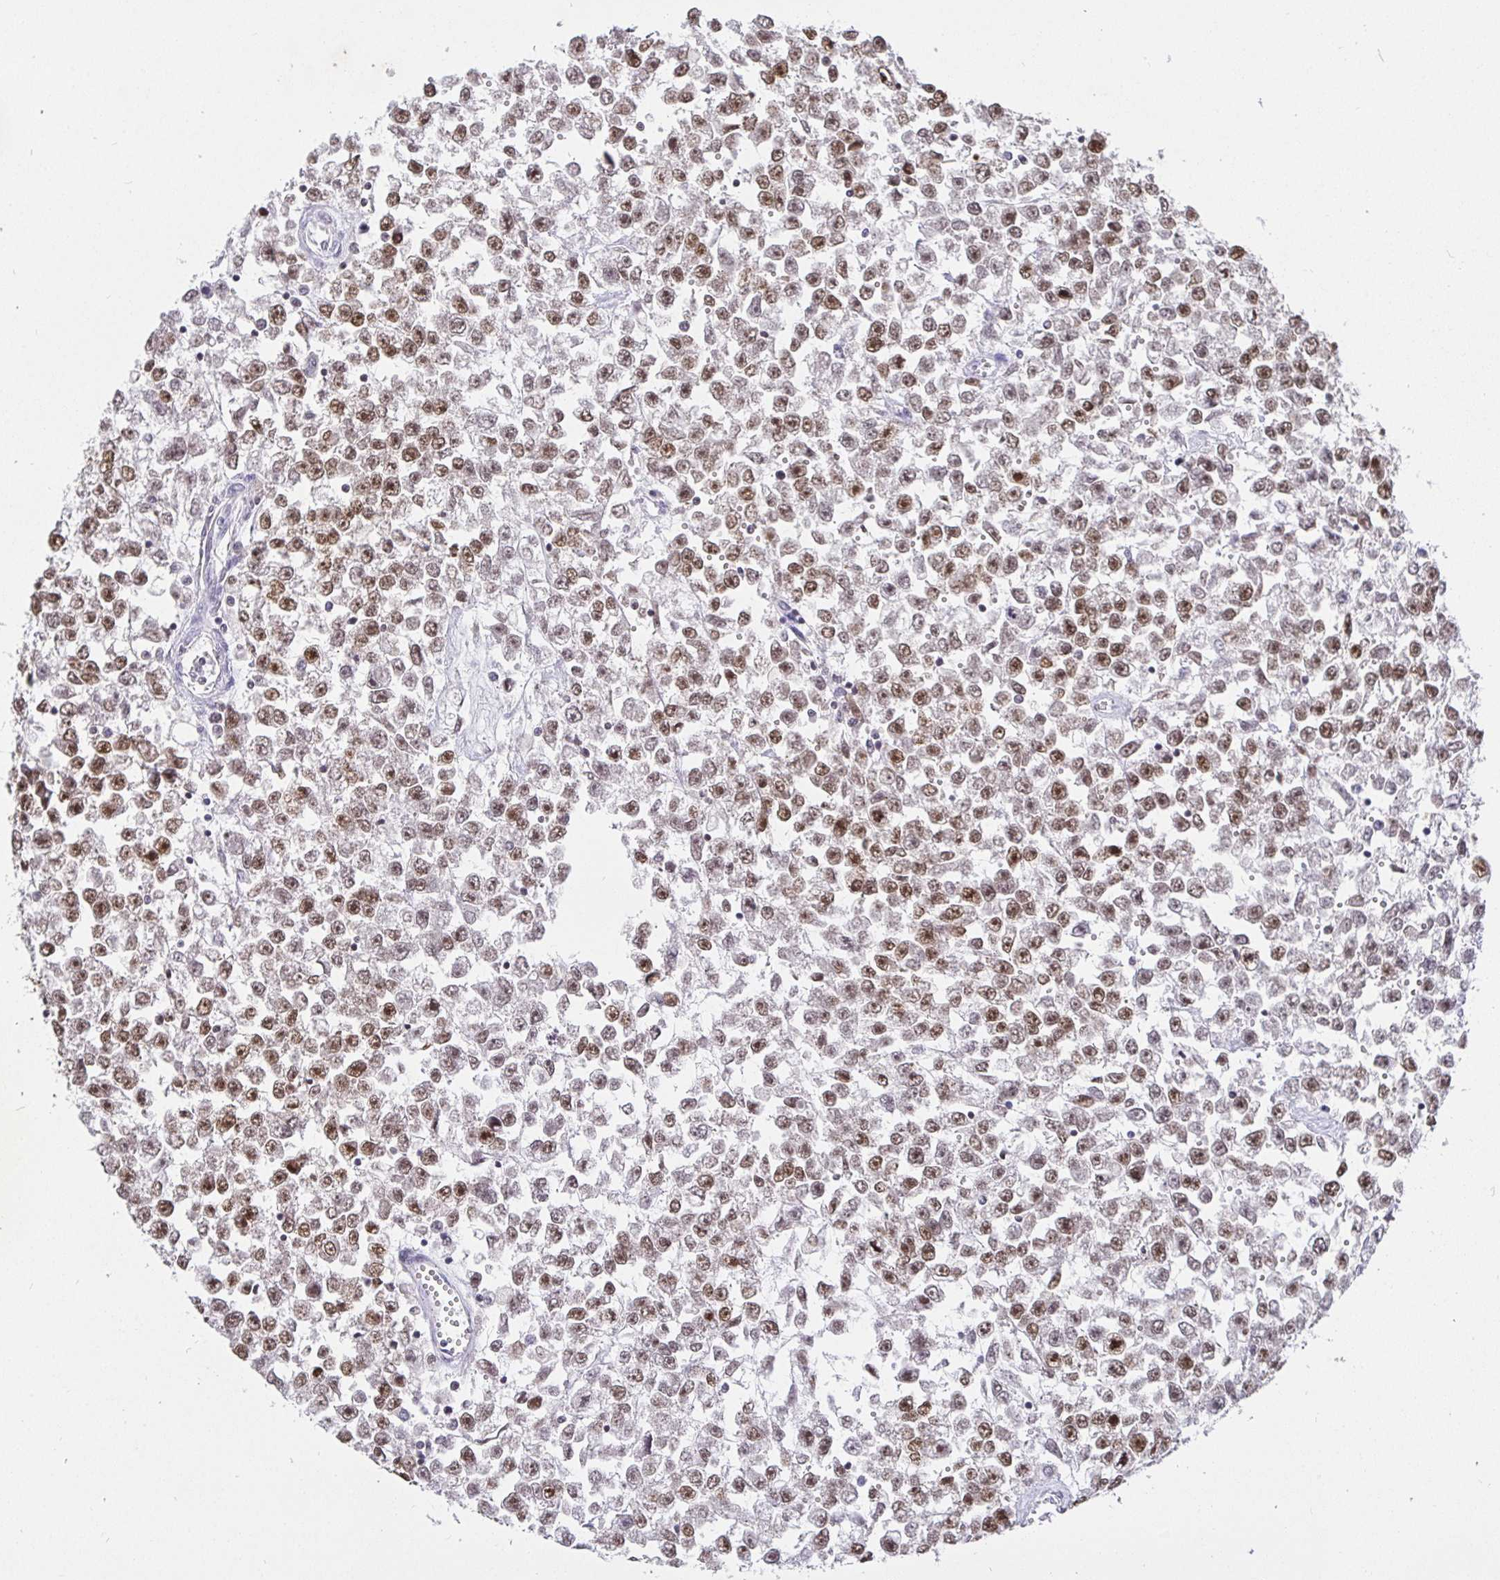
{"staining": {"intensity": "moderate", "quantity": ">75%", "location": "nuclear"}, "tissue": "testis cancer", "cell_type": "Tumor cells", "image_type": "cancer", "snomed": [{"axis": "morphology", "description": "Seminoma, NOS"}, {"axis": "topography", "description": "Testis"}], "caption": "High-magnification brightfield microscopy of seminoma (testis) stained with DAB (3,3'-diaminobenzidine) (brown) and counterstained with hematoxylin (blue). tumor cells exhibit moderate nuclear expression is present in about>75% of cells.", "gene": "EZHIP", "patient": {"sex": "male", "age": 34}}